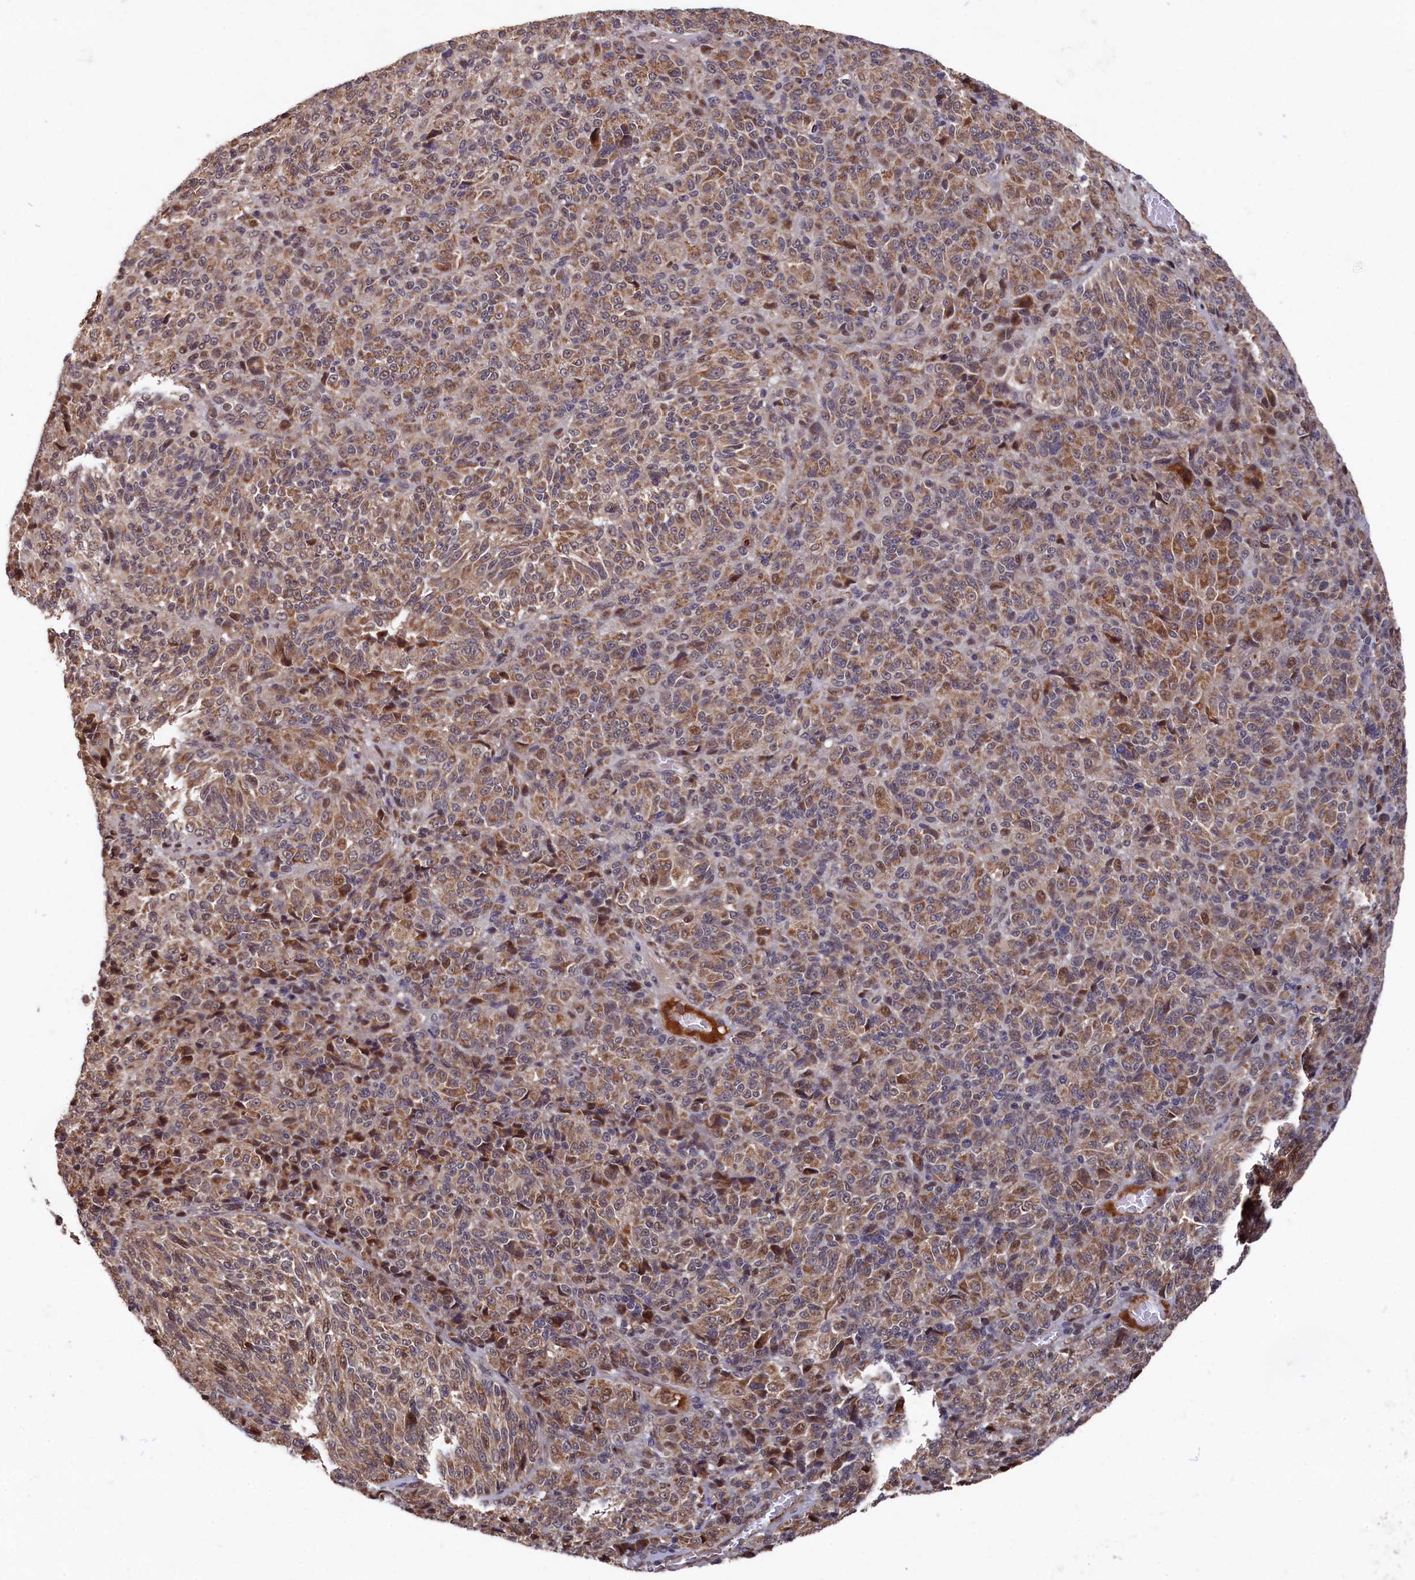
{"staining": {"intensity": "moderate", "quantity": ">75%", "location": "cytoplasmic/membranous"}, "tissue": "melanoma", "cell_type": "Tumor cells", "image_type": "cancer", "snomed": [{"axis": "morphology", "description": "Malignant melanoma, Metastatic site"}, {"axis": "topography", "description": "Brain"}], "caption": "The photomicrograph demonstrates staining of malignant melanoma (metastatic site), revealing moderate cytoplasmic/membranous protein expression (brown color) within tumor cells.", "gene": "CLPX", "patient": {"sex": "female", "age": 56}}